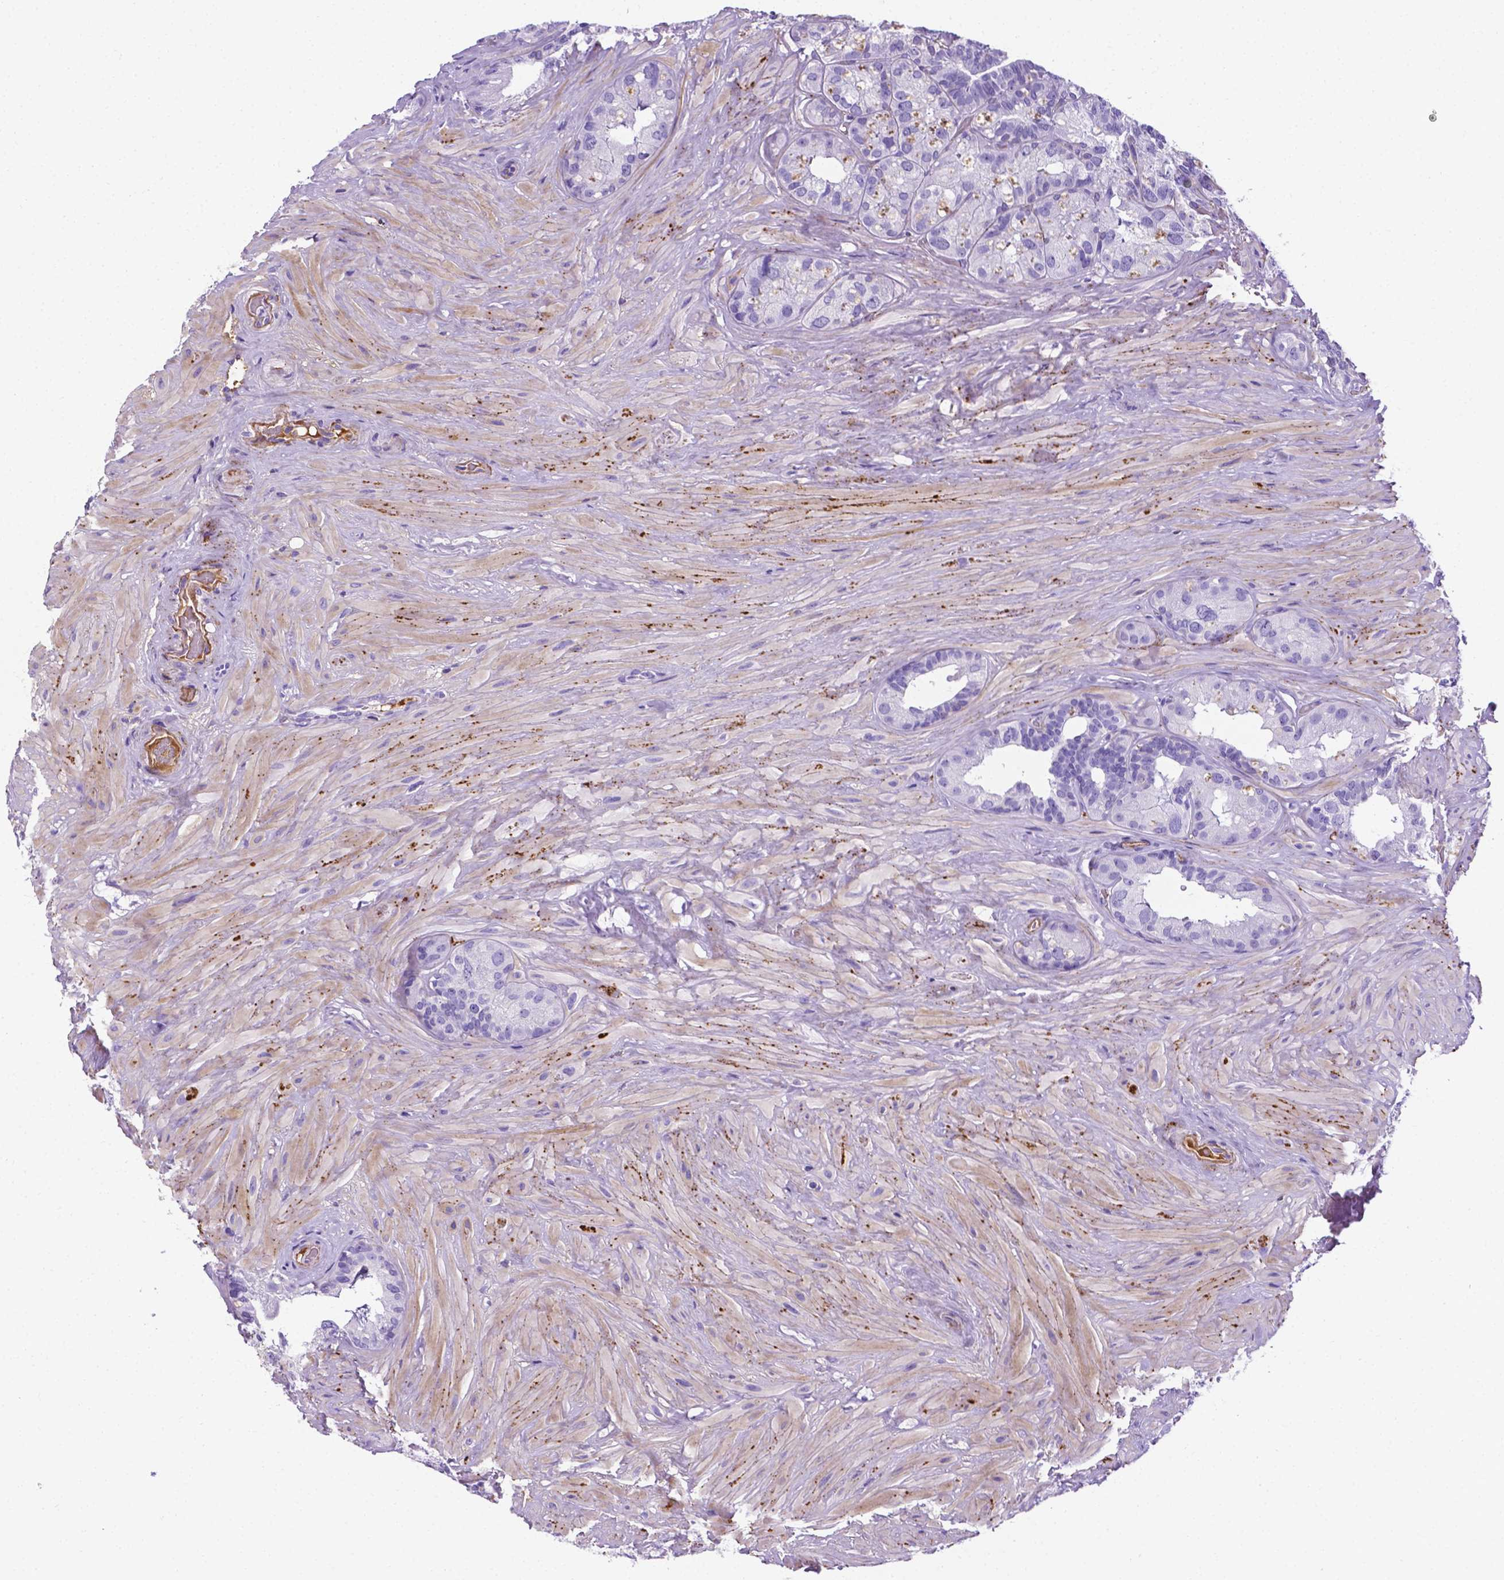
{"staining": {"intensity": "weak", "quantity": "<25%", "location": "cytoplasmic/membranous"}, "tissue": "seminal vesicle", "cell_type": "Glandular cells", "image_type": "normal", "snomed": [{"axis": "morphology", "description": "Normal tissue, NOS"}, {"axis": "topography", "description": "Seminal veicle"}], "caption": "Immunohistochemistry (IHC) image of unremarkable seminal vesicle stained for a protein (brown), which demonstrates no expression in glandular cells.", "gene": "APOE", "patient": {"sex": "male", "age": 60}}